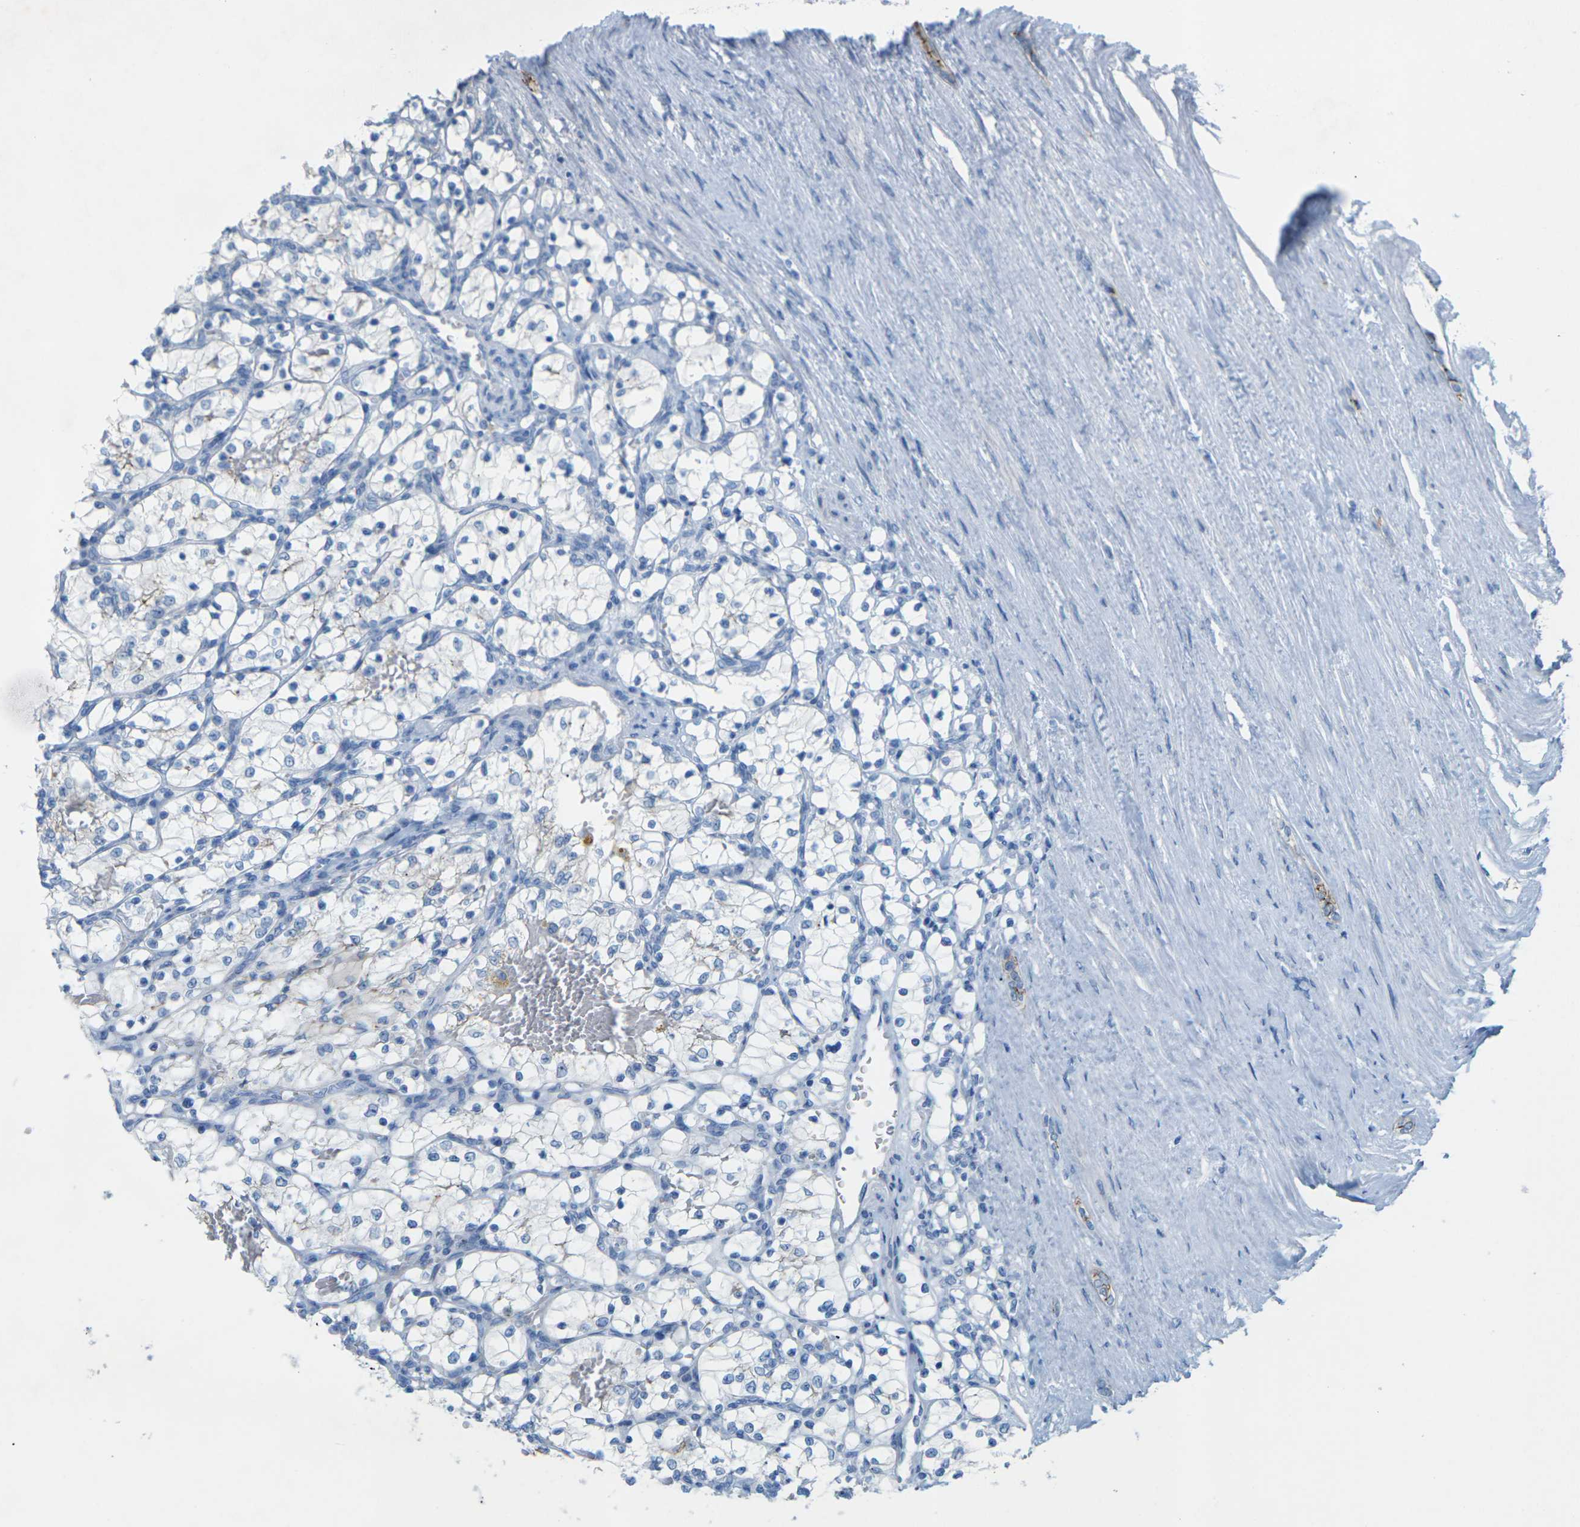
{"staining": {"intensity": "negative", "quantity": "none", "location": "none"}, "tissue": "renal cancer", "cell_type": "Tumor cells", "image_type": "cancer", "snomed": [{"axis": "morphology", "description": "Adenocarcinoma, NOS"}, {"axis": "topography", "description": "Kidney"}], "caption": "Immunohistochemistry (IHC) of renal cancer (adenocarcinoma) reveals no staining in tumor cells. The staining is performed using DAB (3,3'-diaminobenzidine) brown chromogen with nuclei counter-stained in using hematoxylin.", "gene": "CLDN3", "patient": {"sex": "female", "age": 69}}